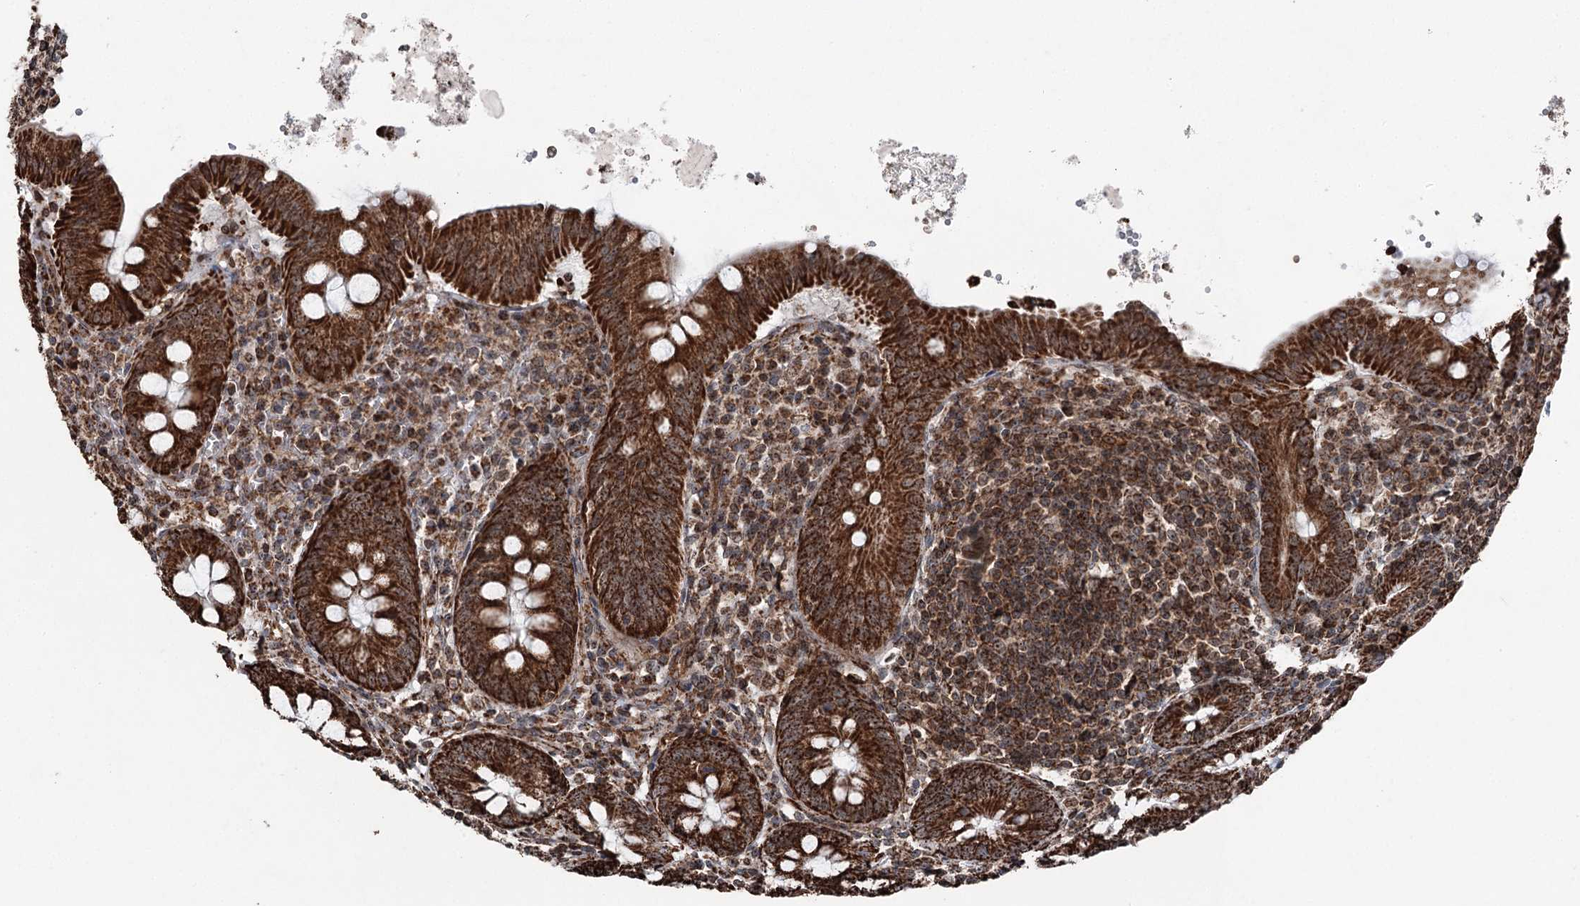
{"staining": {"intensity": "strong", "quantity": ">75%", "location": "cytoplasmic/membranous"}, "tissue": "appendix", "cell_type": "Glandular cells", "image_type": "normal", "snomed": [{"axis": "morphology", "description": "Normal tissue, NOS"}, {"axis": "topography", "description": "Appendix"}], "caption": "Immunohistochemical staining of benign appendix reveals >75% levels of strong cytoplasmic/membranous protein positivity in about >75% of glandular cells. The protein is stained brown, and the nuclei are stained in blue (DAB (3,3'-diaminobenzidine) IHC with brightfield microscopy, high magnification).", "gene": "STEEP1", "patient": {"sex": "female", "age": 54}}